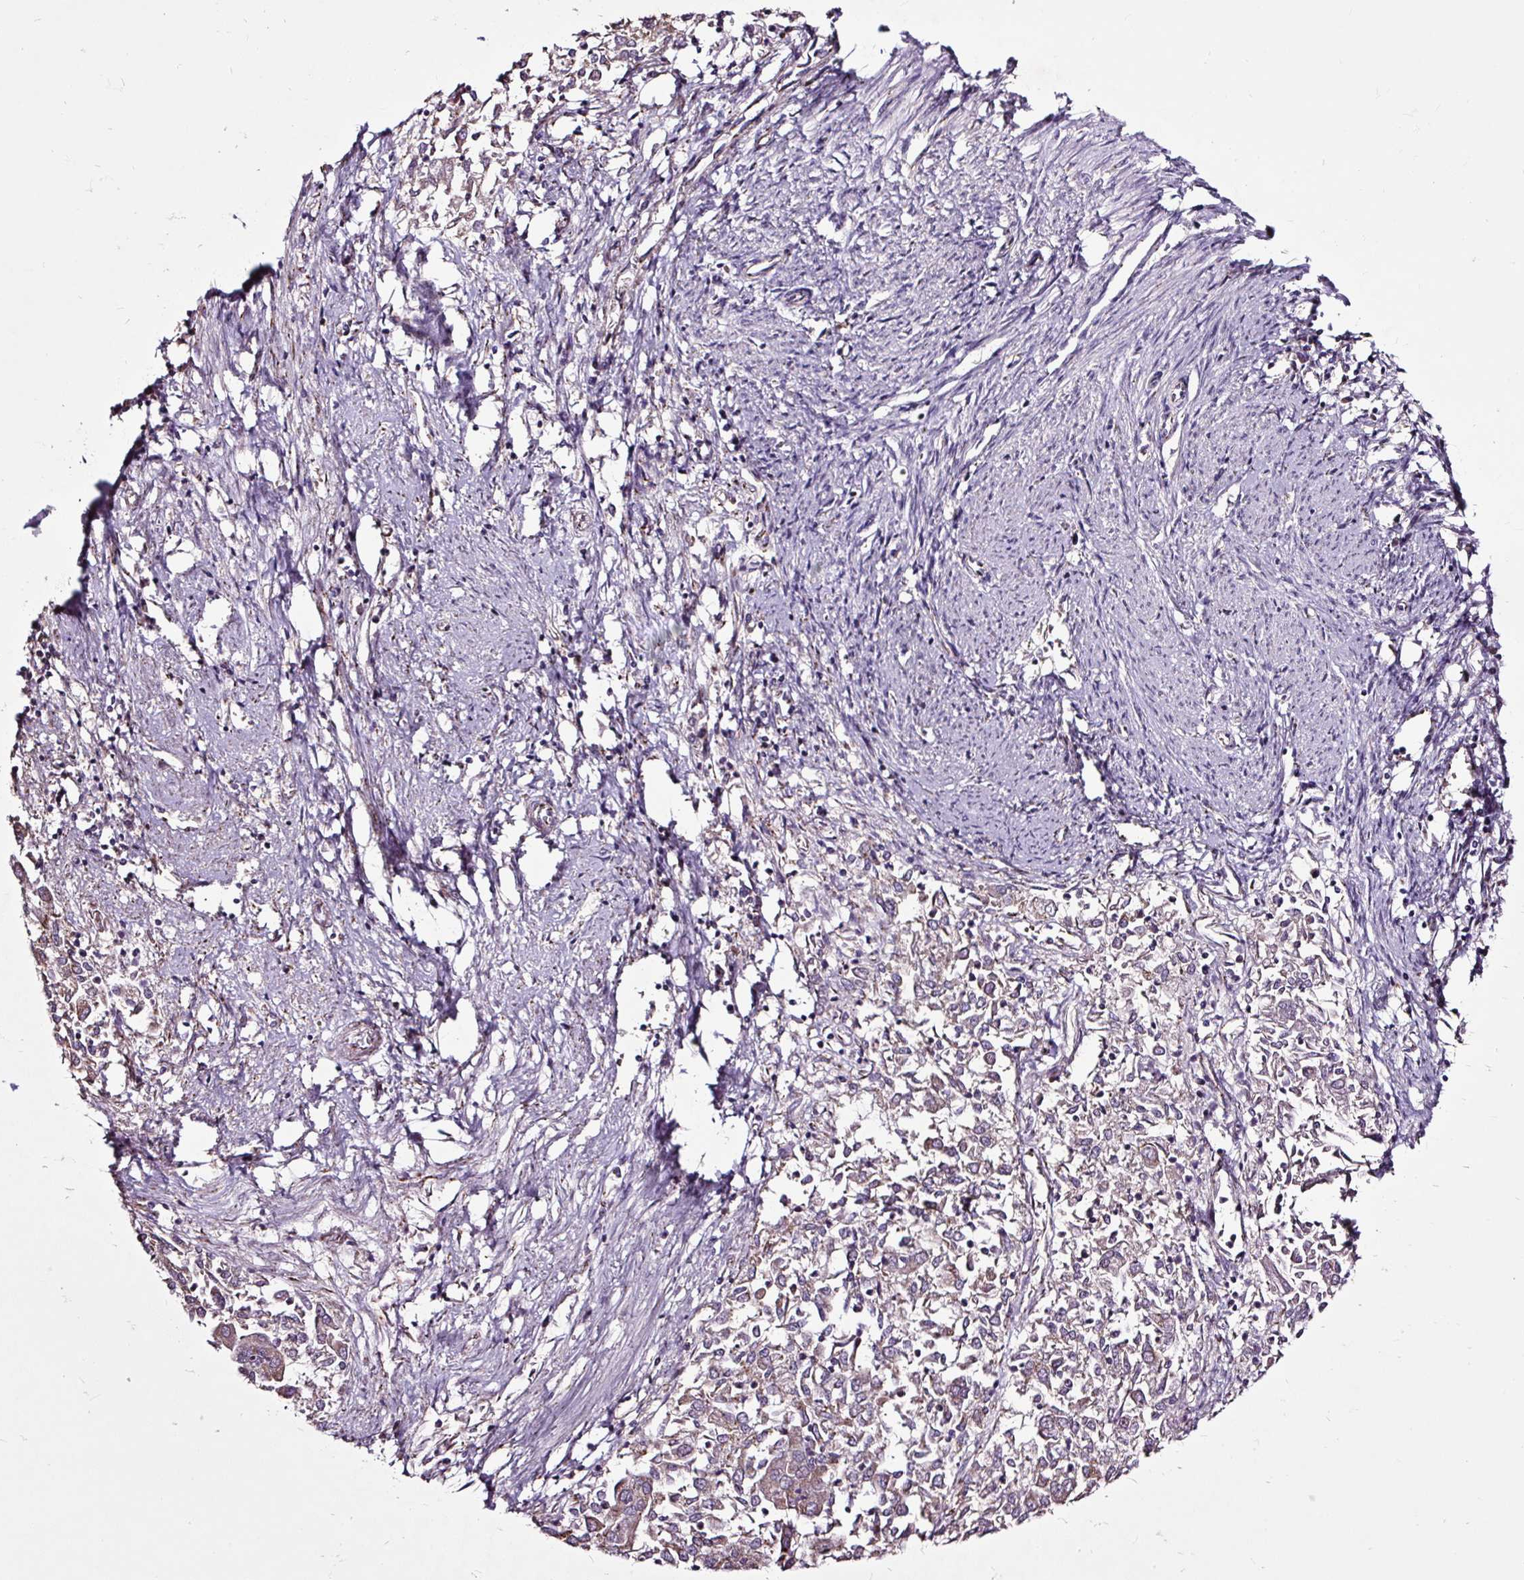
{"staining": {"intensity": "negative", "quantity": "none", "location": "none"}, "tissue": "endometrial cancer", "cell_type": "Tumor cells", "image_type": "cancer", "snomed": [{"axis": "morphology", "description": "Adenocarcinoma, NOS"}, {"axis": "topography", "description": "Endometrium"}], "caption": "Tumor cells show no significant expression in endometrial adenocarcinoma.", "gene": "MSMP", "patient": {"sex": "female", "age": 57}}